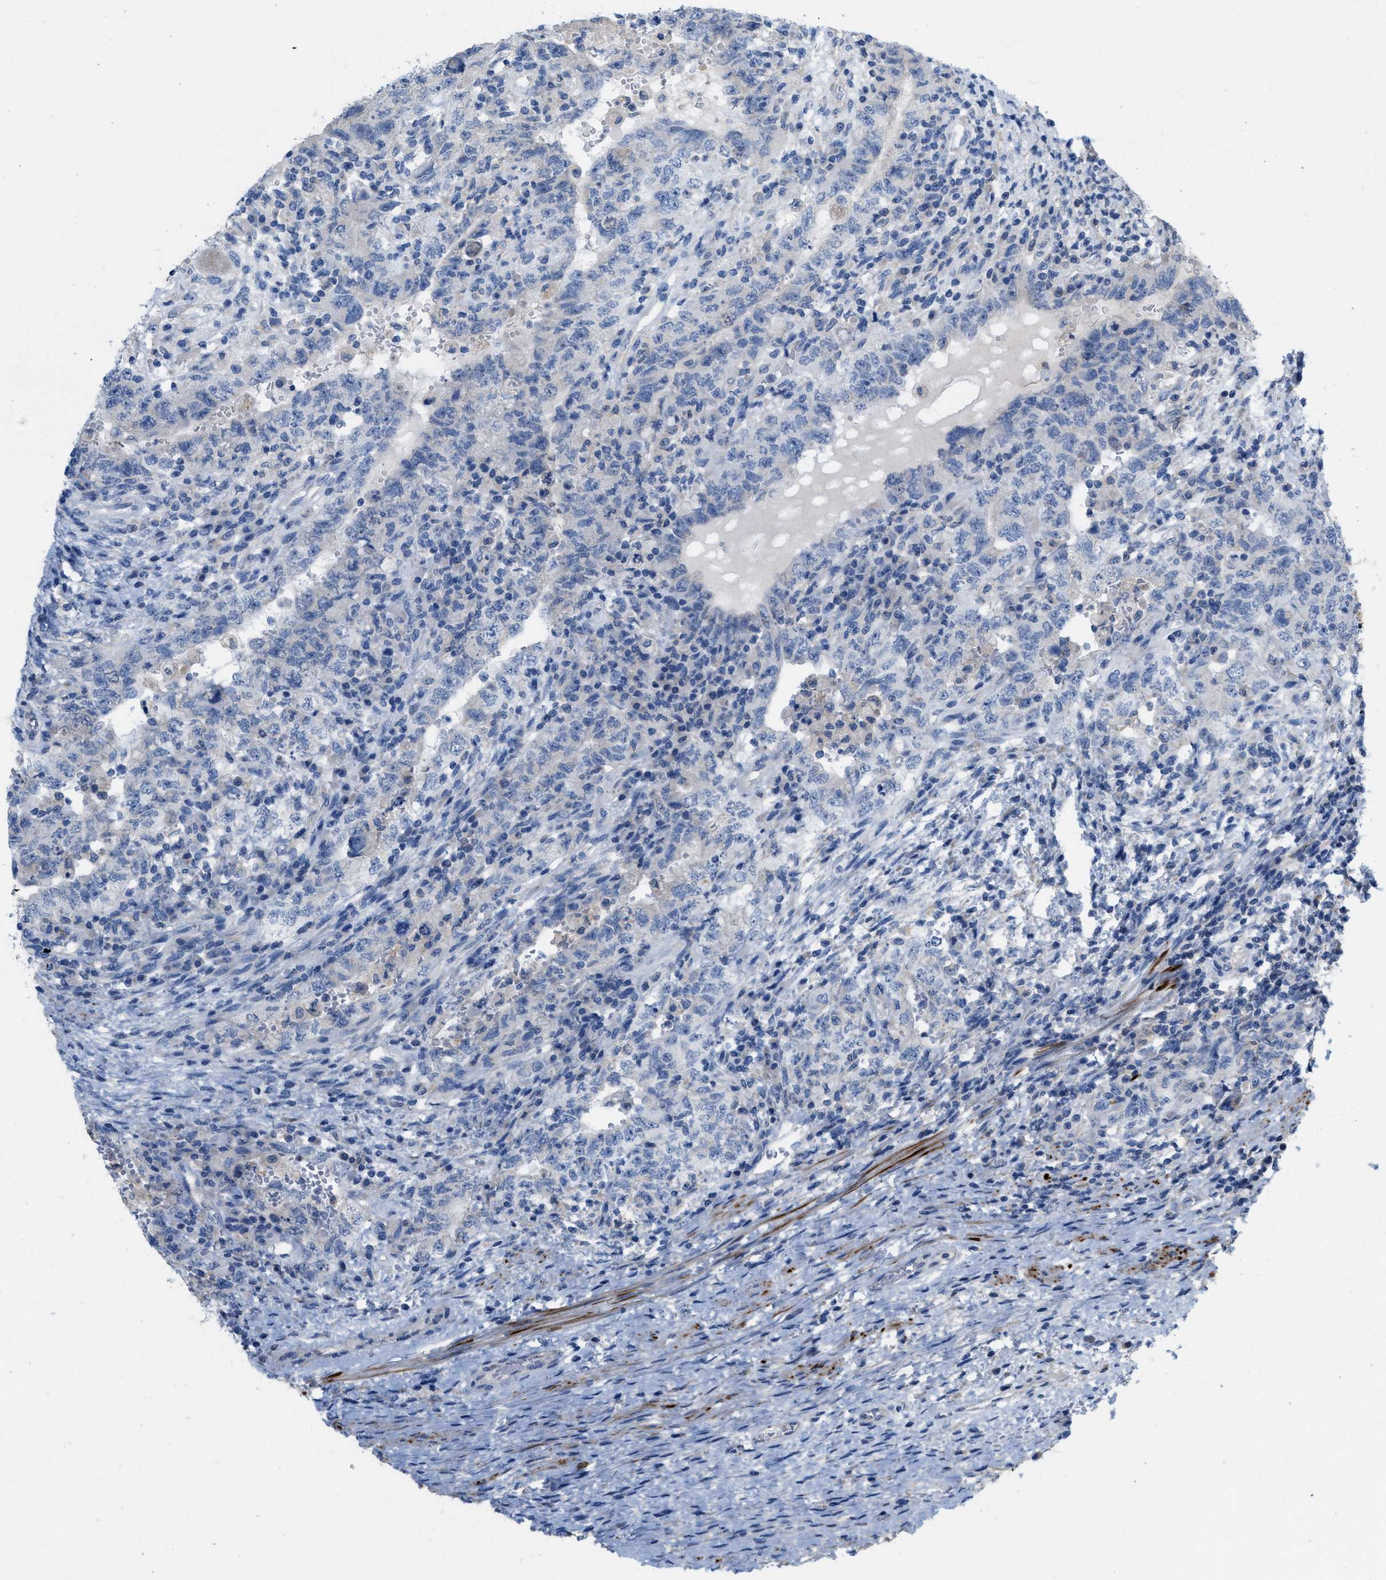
{"staining": {"intensity": "negative", "quantity": "none", "location": "none"}, "tissue": "testis cancer", "cell_type": "Tumor cells", "image_type": "cancer", "snomed": [{"axis": "morphology", "description": "Carcinoma, Embryonal, NOS"}, {"axis": "topography", "description": "Testis"}], "caption": "Immunohistochemistry (IHC) of human testis cancer (embryonal carcinoma) reveals no expression in tumor cells.", "gene": "PLPPR5", "patient": {"sex": "male", "age": 26}}